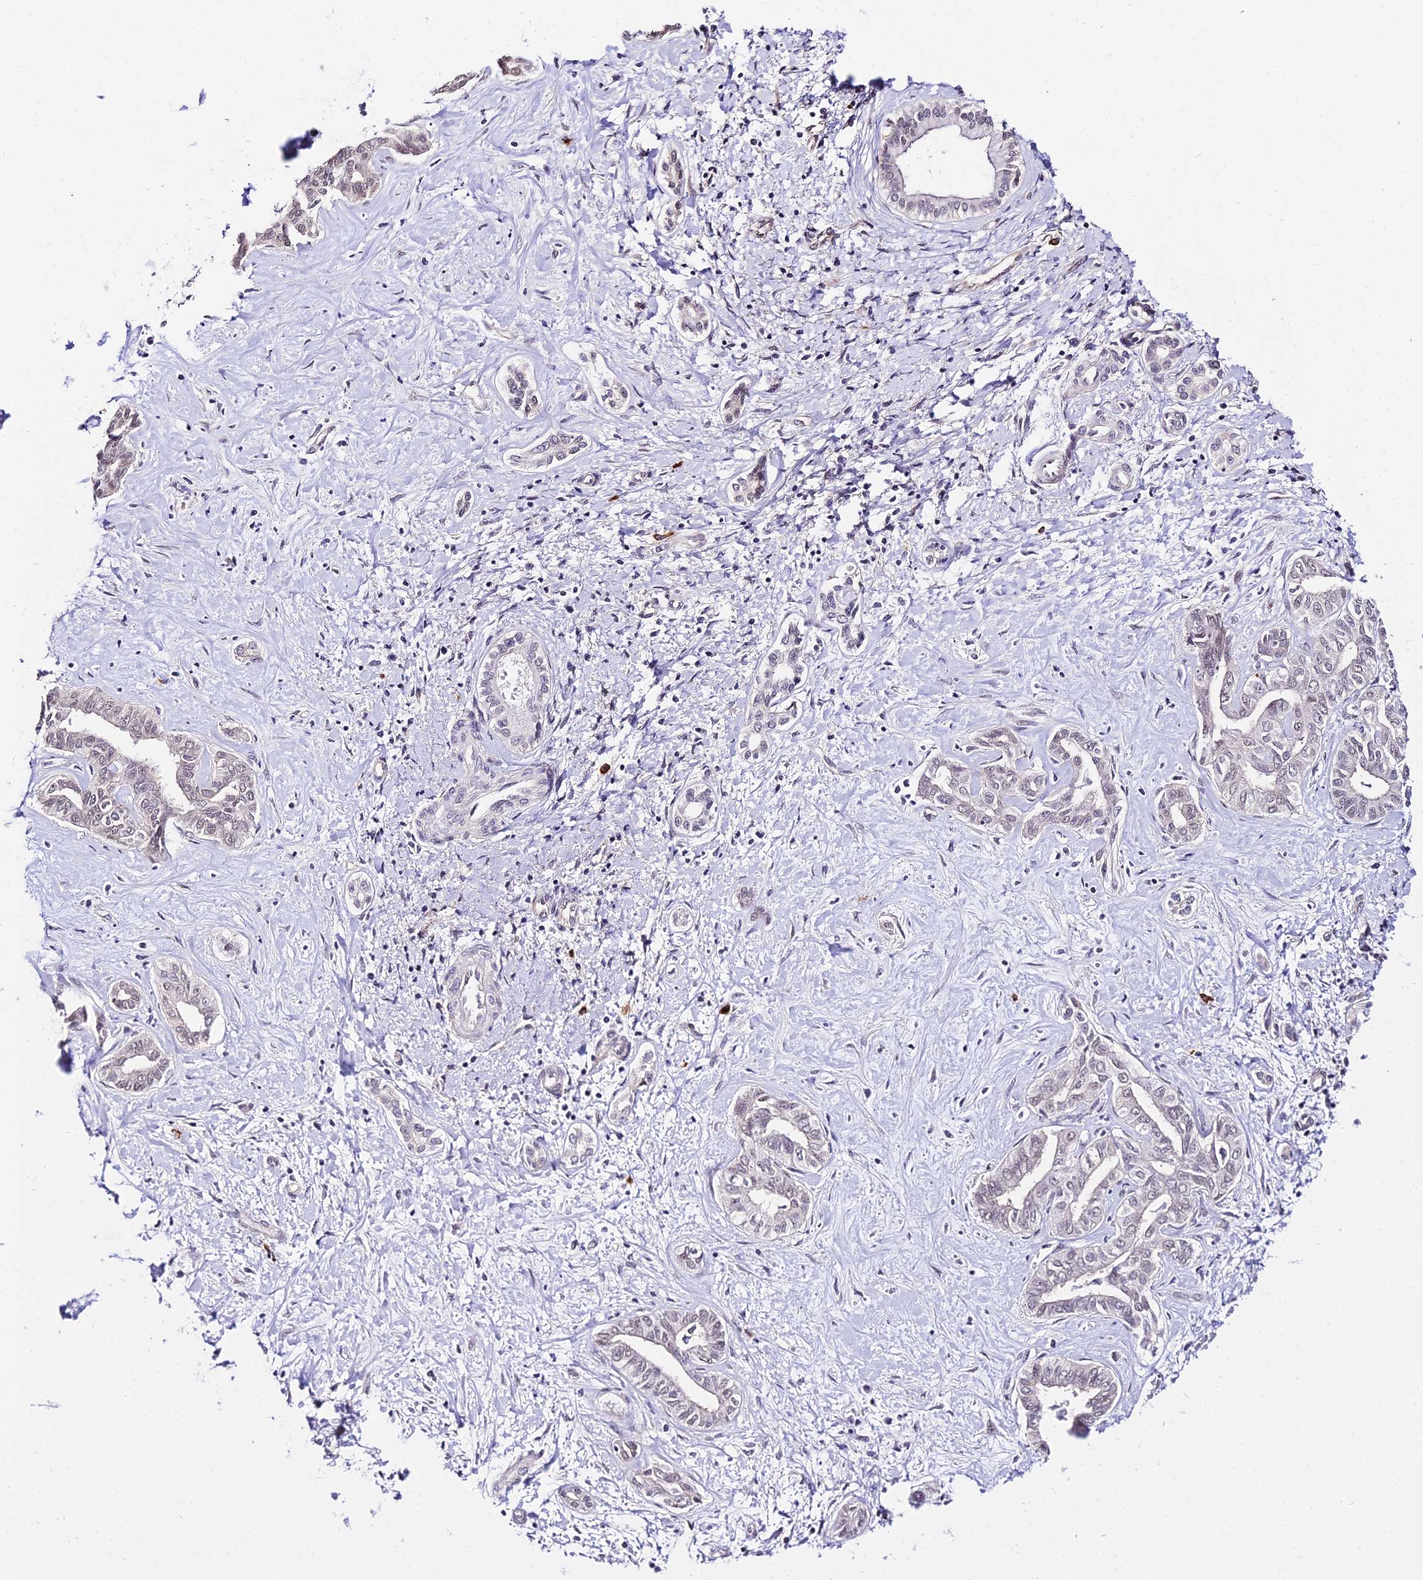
{"staining": {"intensity": "weak", "quantity": "25%-75%", "location": "nuclear"}, "tissue": "liver cancer", "cell_type": "Tumor cells", "image_type": "cancer", "snomed": [{"axis": "morphology", "description": "Cholangiocarcinoma"}, {"axis": "topography", "description": "Liver"}], "caption": "A high-resolution photomicrograph shows immunohistochemistry staining of liver cancer (cholangiocarcinoma), which shows weak nuclear expression in about 25%-75% of tumor cells.", "gene": "POLR2I", "patient": {"sex": "female", "age": 77}}